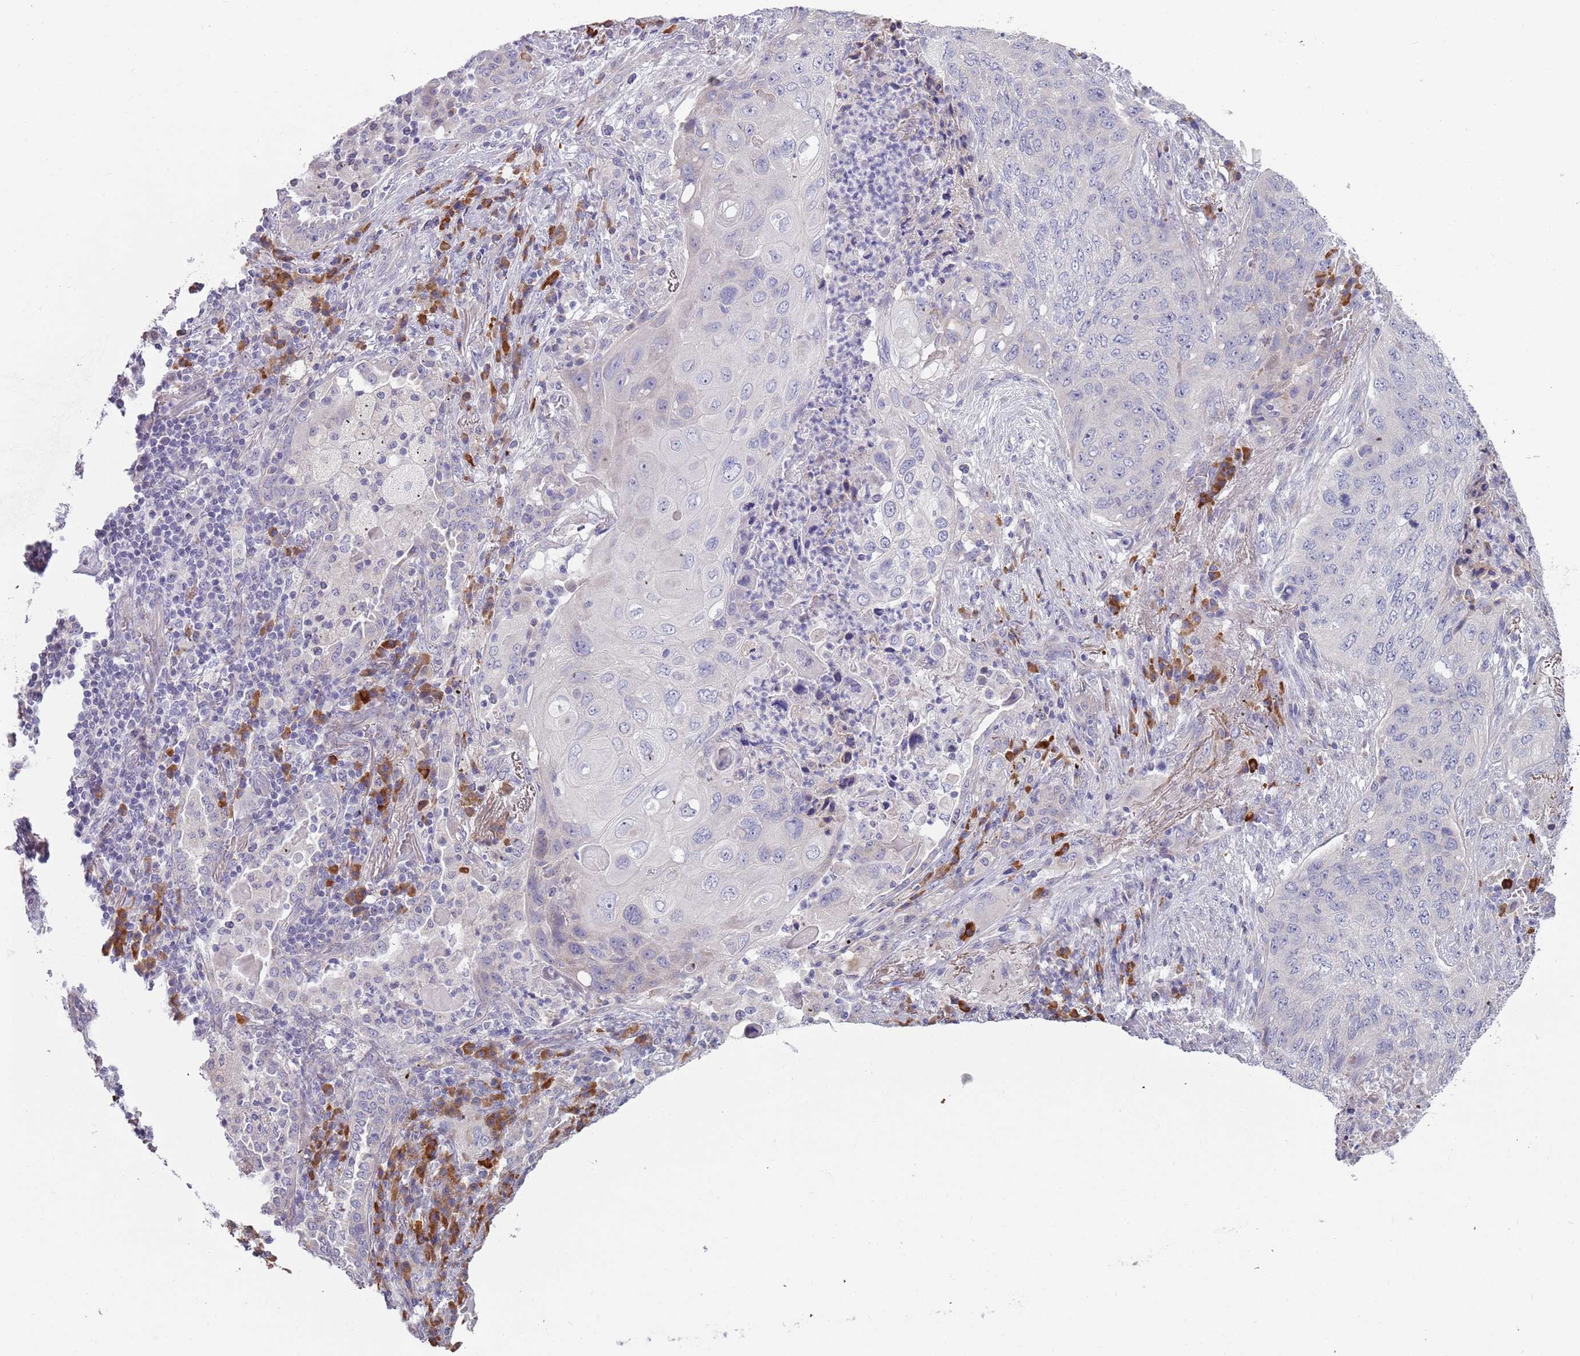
{"staining": {"intensity": "negative", "quantity": "none", "location": "none"}, "tissue": "lung cancer", "cell_type": "Tumor cells", "image_type": "cancer", "snomed": [{"axis": "morphology", "description": "Squamous cell carcinoma, NOS"}, {"axis": "topography", "description": "Lung"}], "caption": "A high-resolution micrograph shows immunohistochemistry (IHC) staining of lung squamous cell carcinoma, which reveals no significant expression in tumor cells.", "gene": "LTB", "patient": {"sex": "female", "age": 63}}